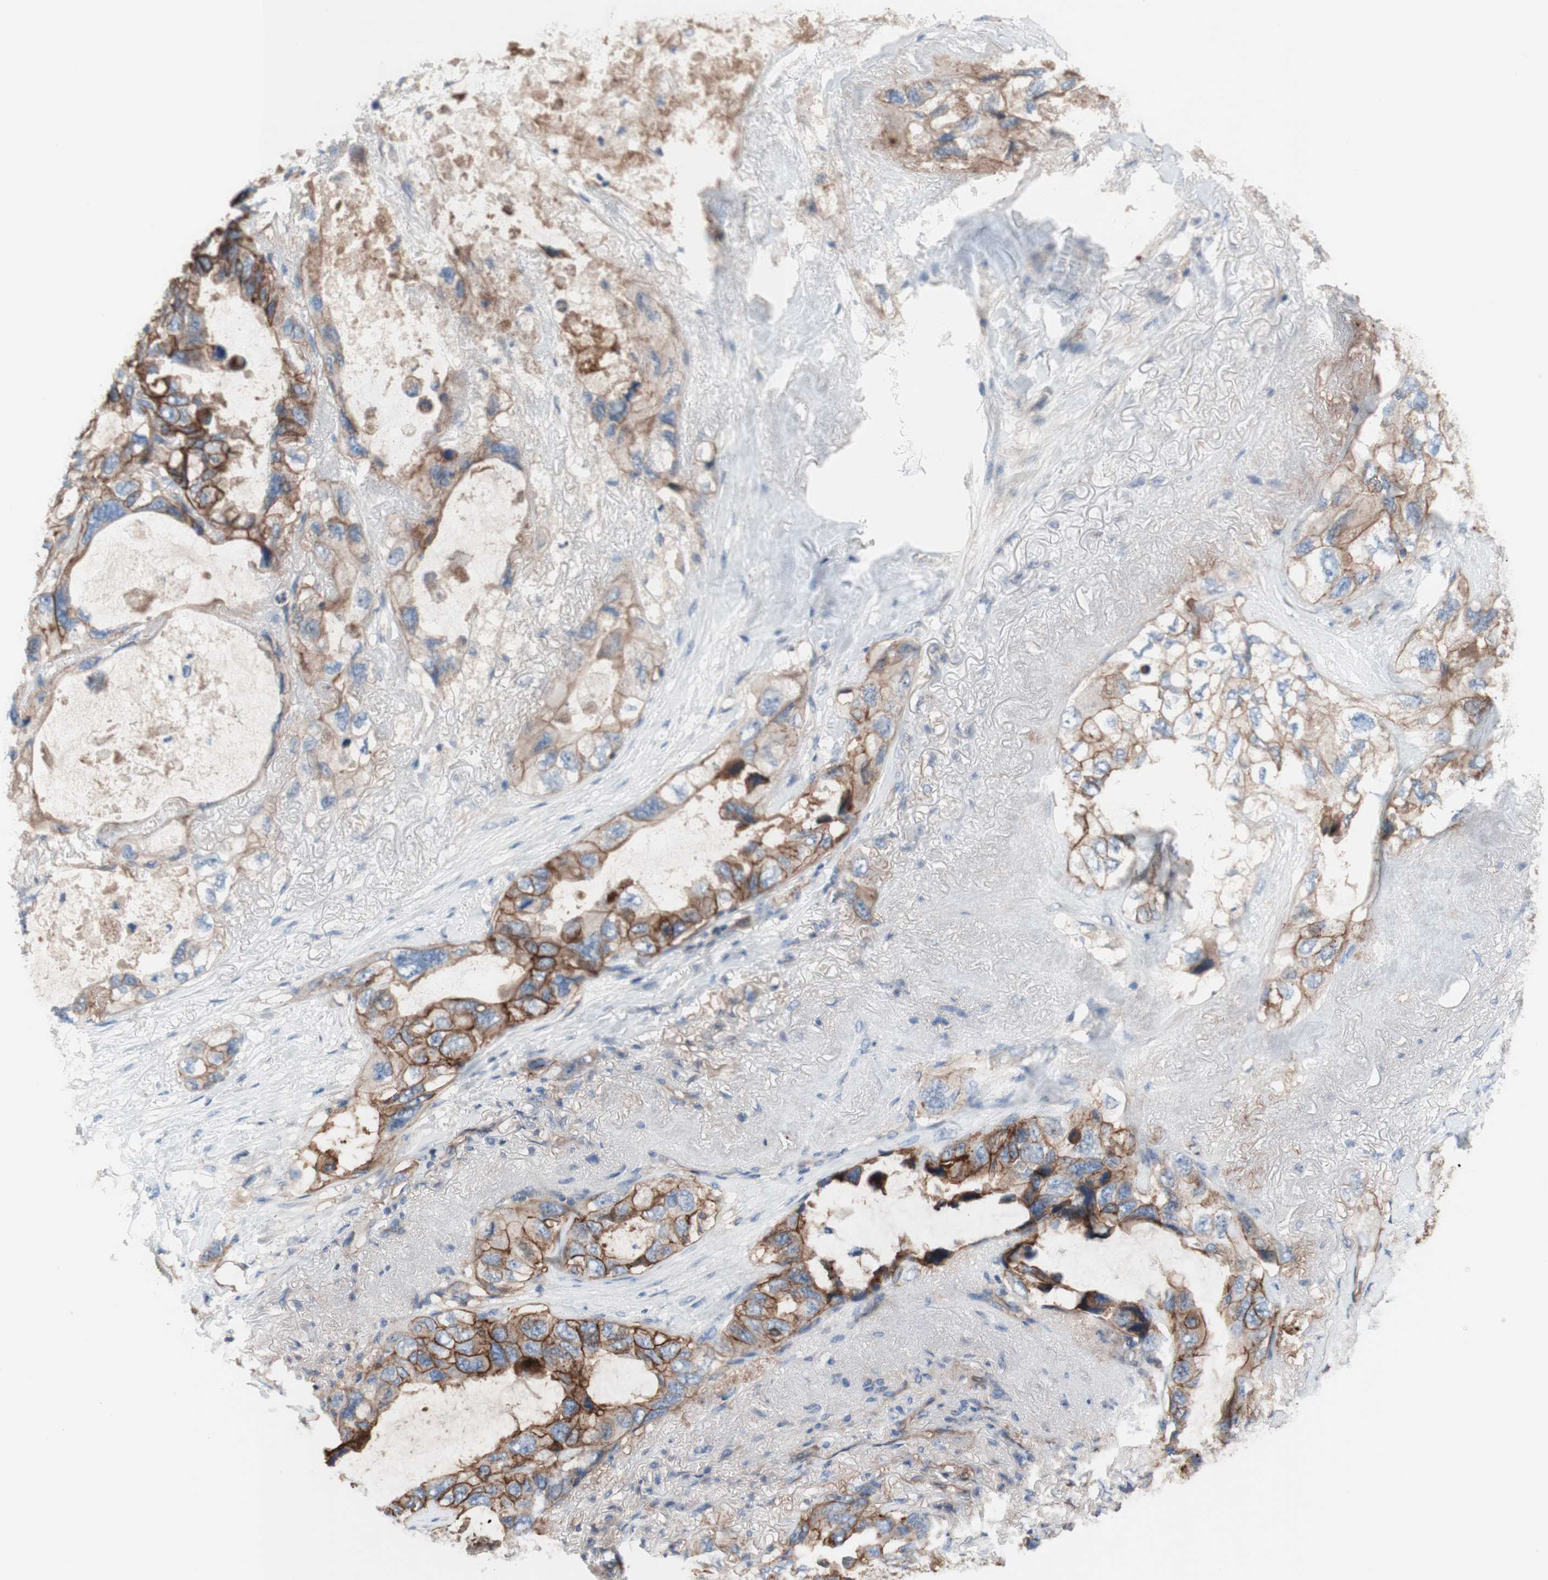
{"staining": {"intensity": "moderate", "quantity": ">75%", "location": "cytoplasmic/membranous"}, "tissue": "lung cancer", "cell_type": "Tumor cells", "image_type": "cancer", "snomed": [{"axis": "morphology", "description": "Squamous cell carcinoma, NOS"}, {"axis": "topography", "description": "Lung"}], "caption": "A micrograph showing moderate cytoplasmic/membranous expression in about >75% of tumor cells in lung squamous cell carcinoma, as visualized by brown immunohistochemical staining.", "gene": "CD46", "patient": {"sex": "female", "age": 73}}